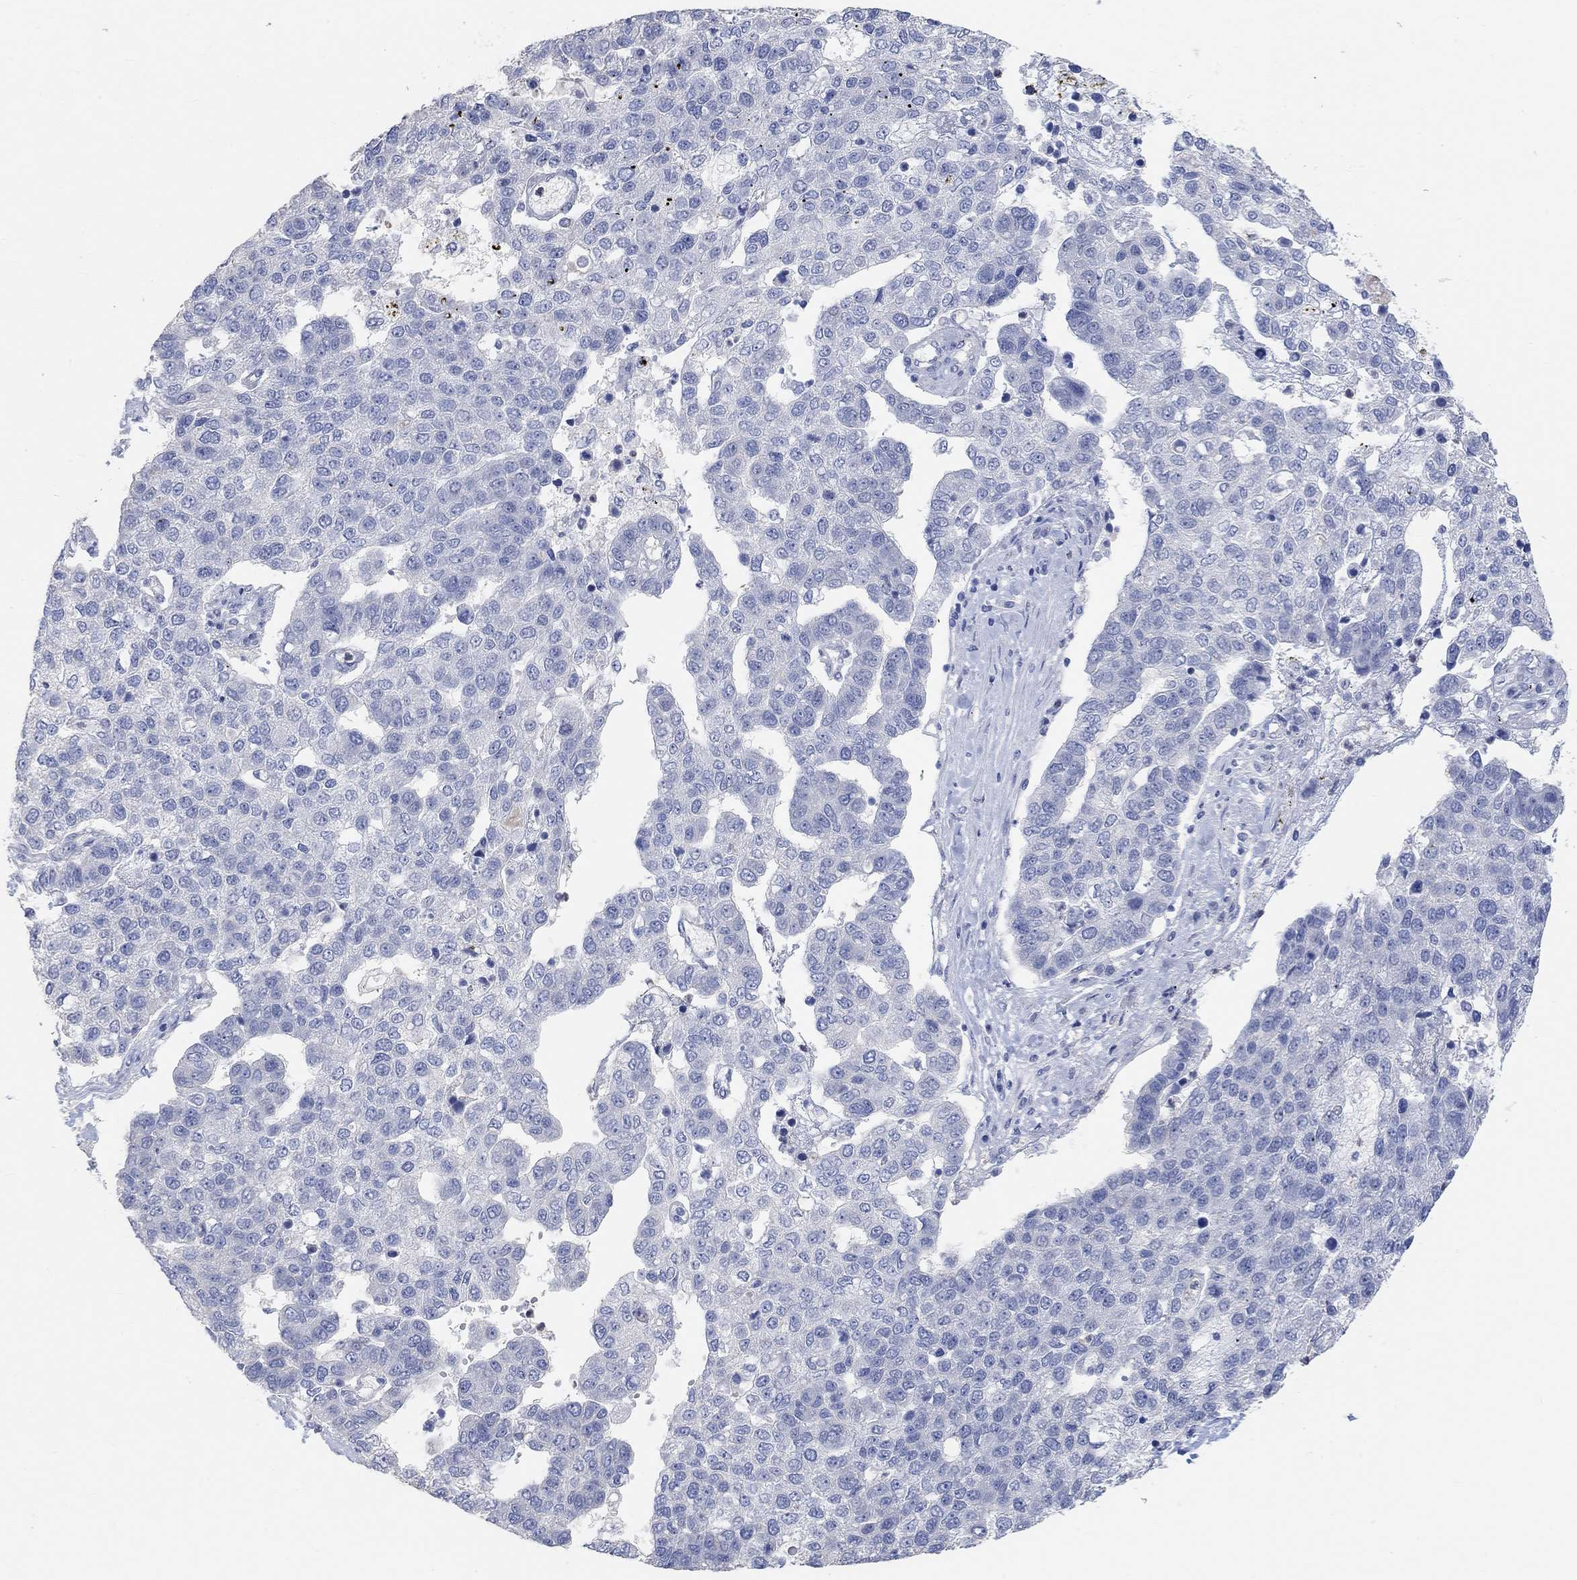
{"staining": {"intensity": "negative", "quantity": "none", "location": "none"}, "tissue": "pancreatic cancer", "cell_type": "Tumor cells", "image_type": "cancer", "snomed": [{"axis": "morphology", "description": "Adenocarcinoma, NOS"}, {"axis": "topography", "description": "Pancreas"}], "caption": "This is an immunohistochemistry image of pancreatic cancer (adenocarcinoma). There is no expression in tumor cells.", "gene": "NLRP14", "patient": {"sex": "female", "age": 61}}